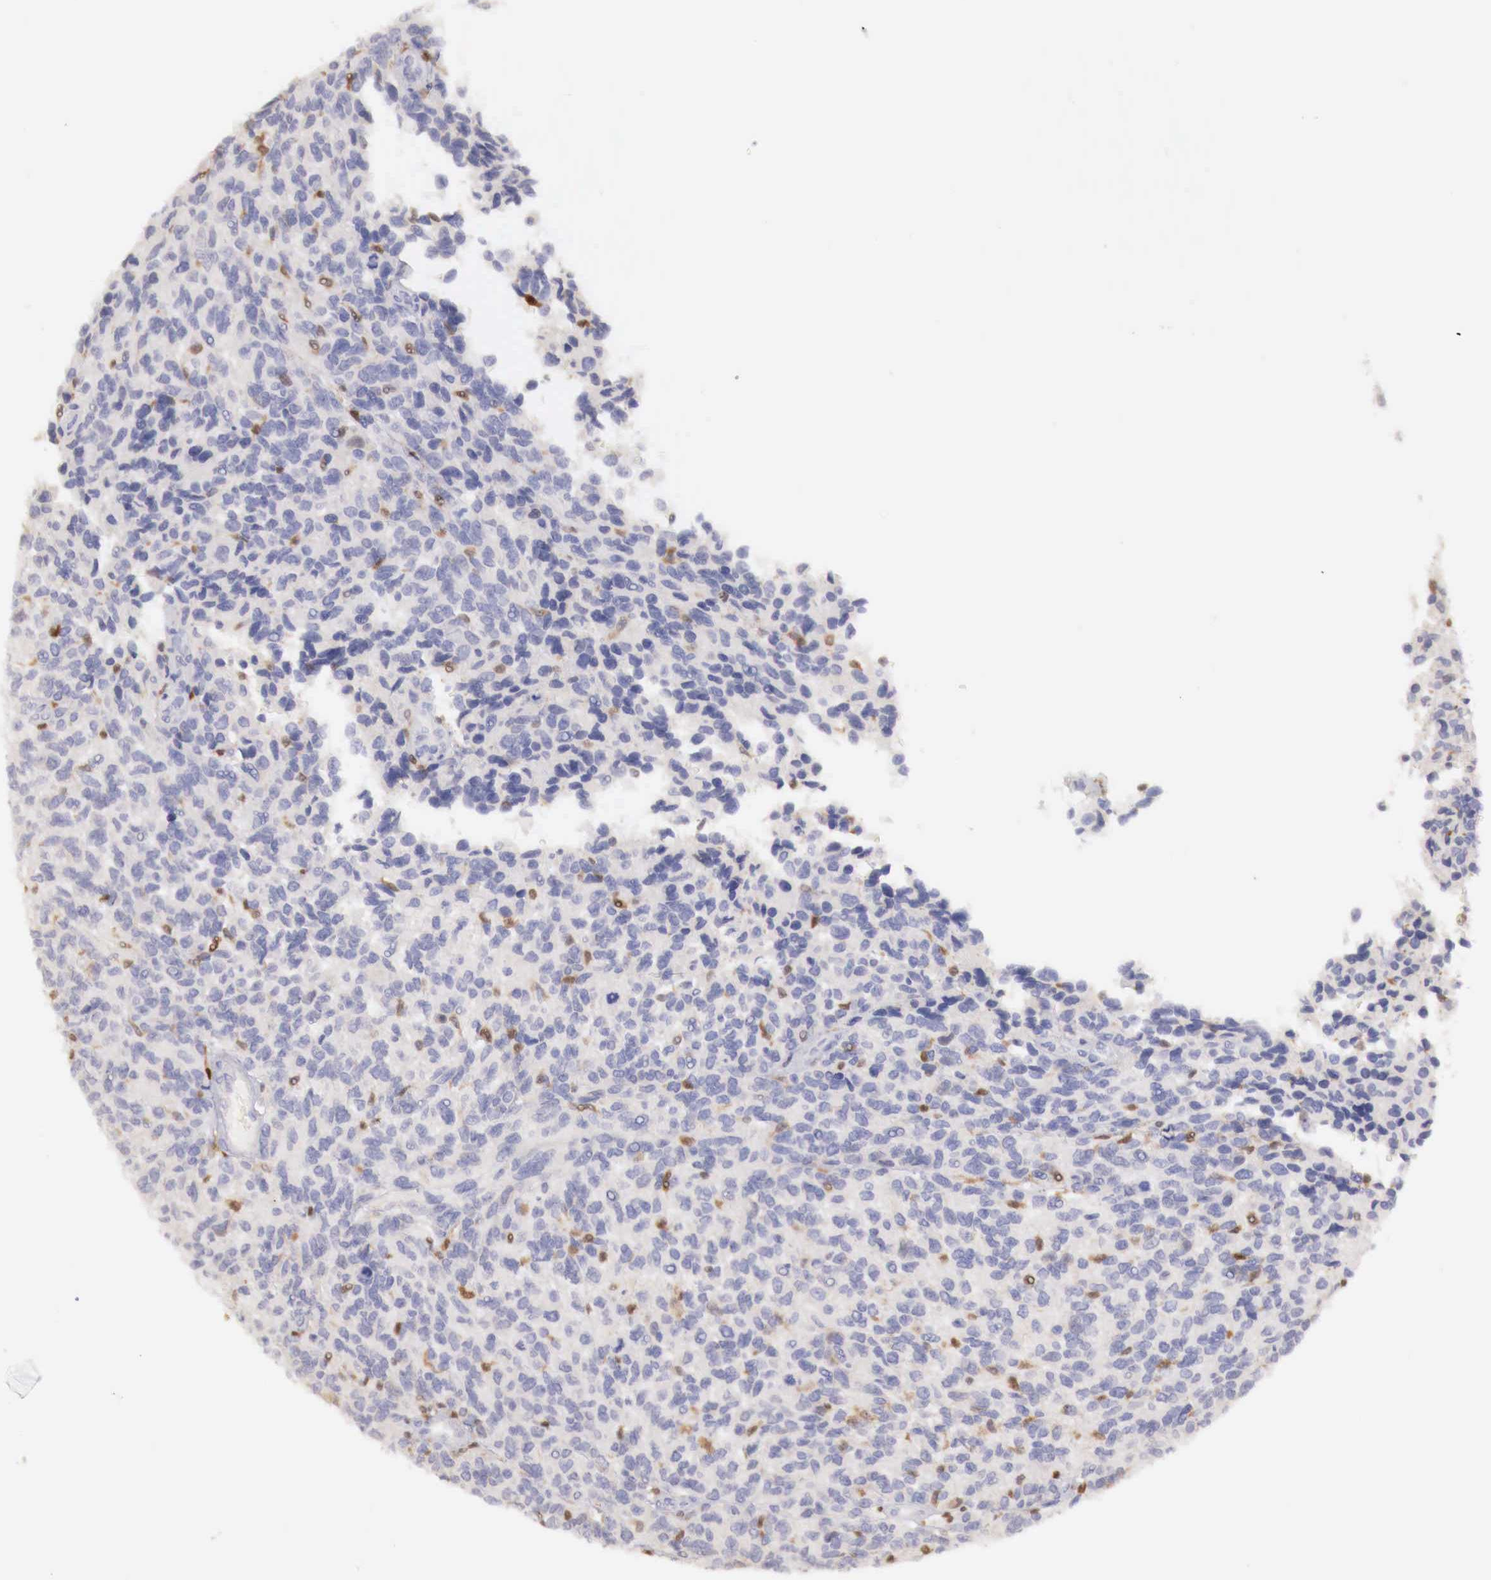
{"staining": {"intensity": "negative", "quantity": "none", "location": "none"}, "tissue": "glioma", "cell_type": "Tumor cells", "image_type": "cancer", "snomed": [{"axis": "morphology", "description": "Glioma, malignant, High grade"}, {"axis": "topography", "description": "Brain"}], "caption": "Glioma was stained to show a protein in brown. There is no significant staining in tumor cells.", "gene": "RENBP", "patient": {"sex": "male", "age": 77}}